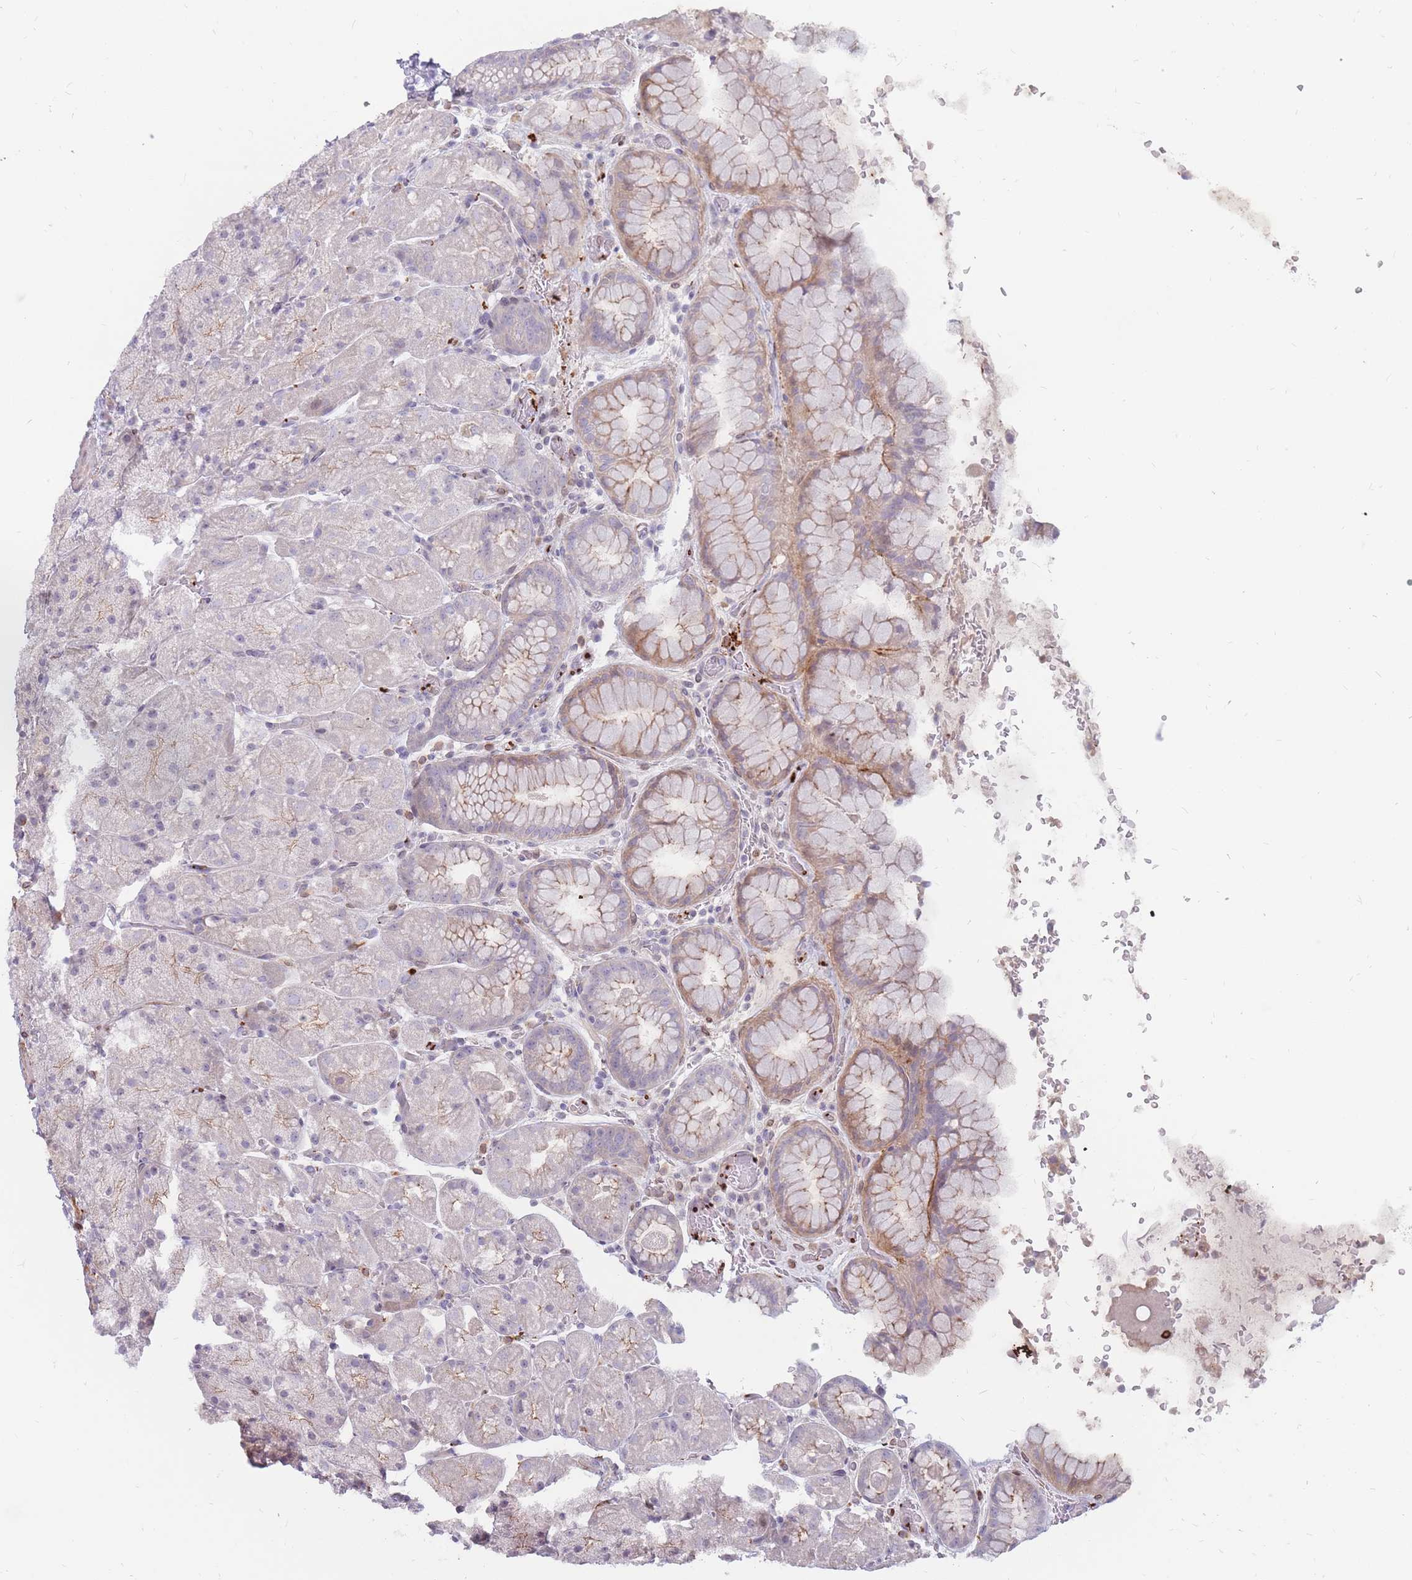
{"staining": {"intensity": "weak", "quantity": "25%-75%", "location": "cytoplasmic/membranous"}, "tissue": "stomach", "cell_type": "Glandular cells", "image_type": "normal", "snomed": [{"axis": "morphology", "description": "Normal tissue, NOS"}, {"axis": "topography", "description": "Stomach, upper"}, {"axis": "topography", "description": "Stomach, lower"}], "caption": "A high-resolution photomicrograph shows immunohistochemistry staining of benign stomach, which demonstrates weak cytoplasmic/membranous positivity in about 25%-75% of glandular cells.", "gene": "PTGDR", "patient": {"sex": "male", "age": 67}}